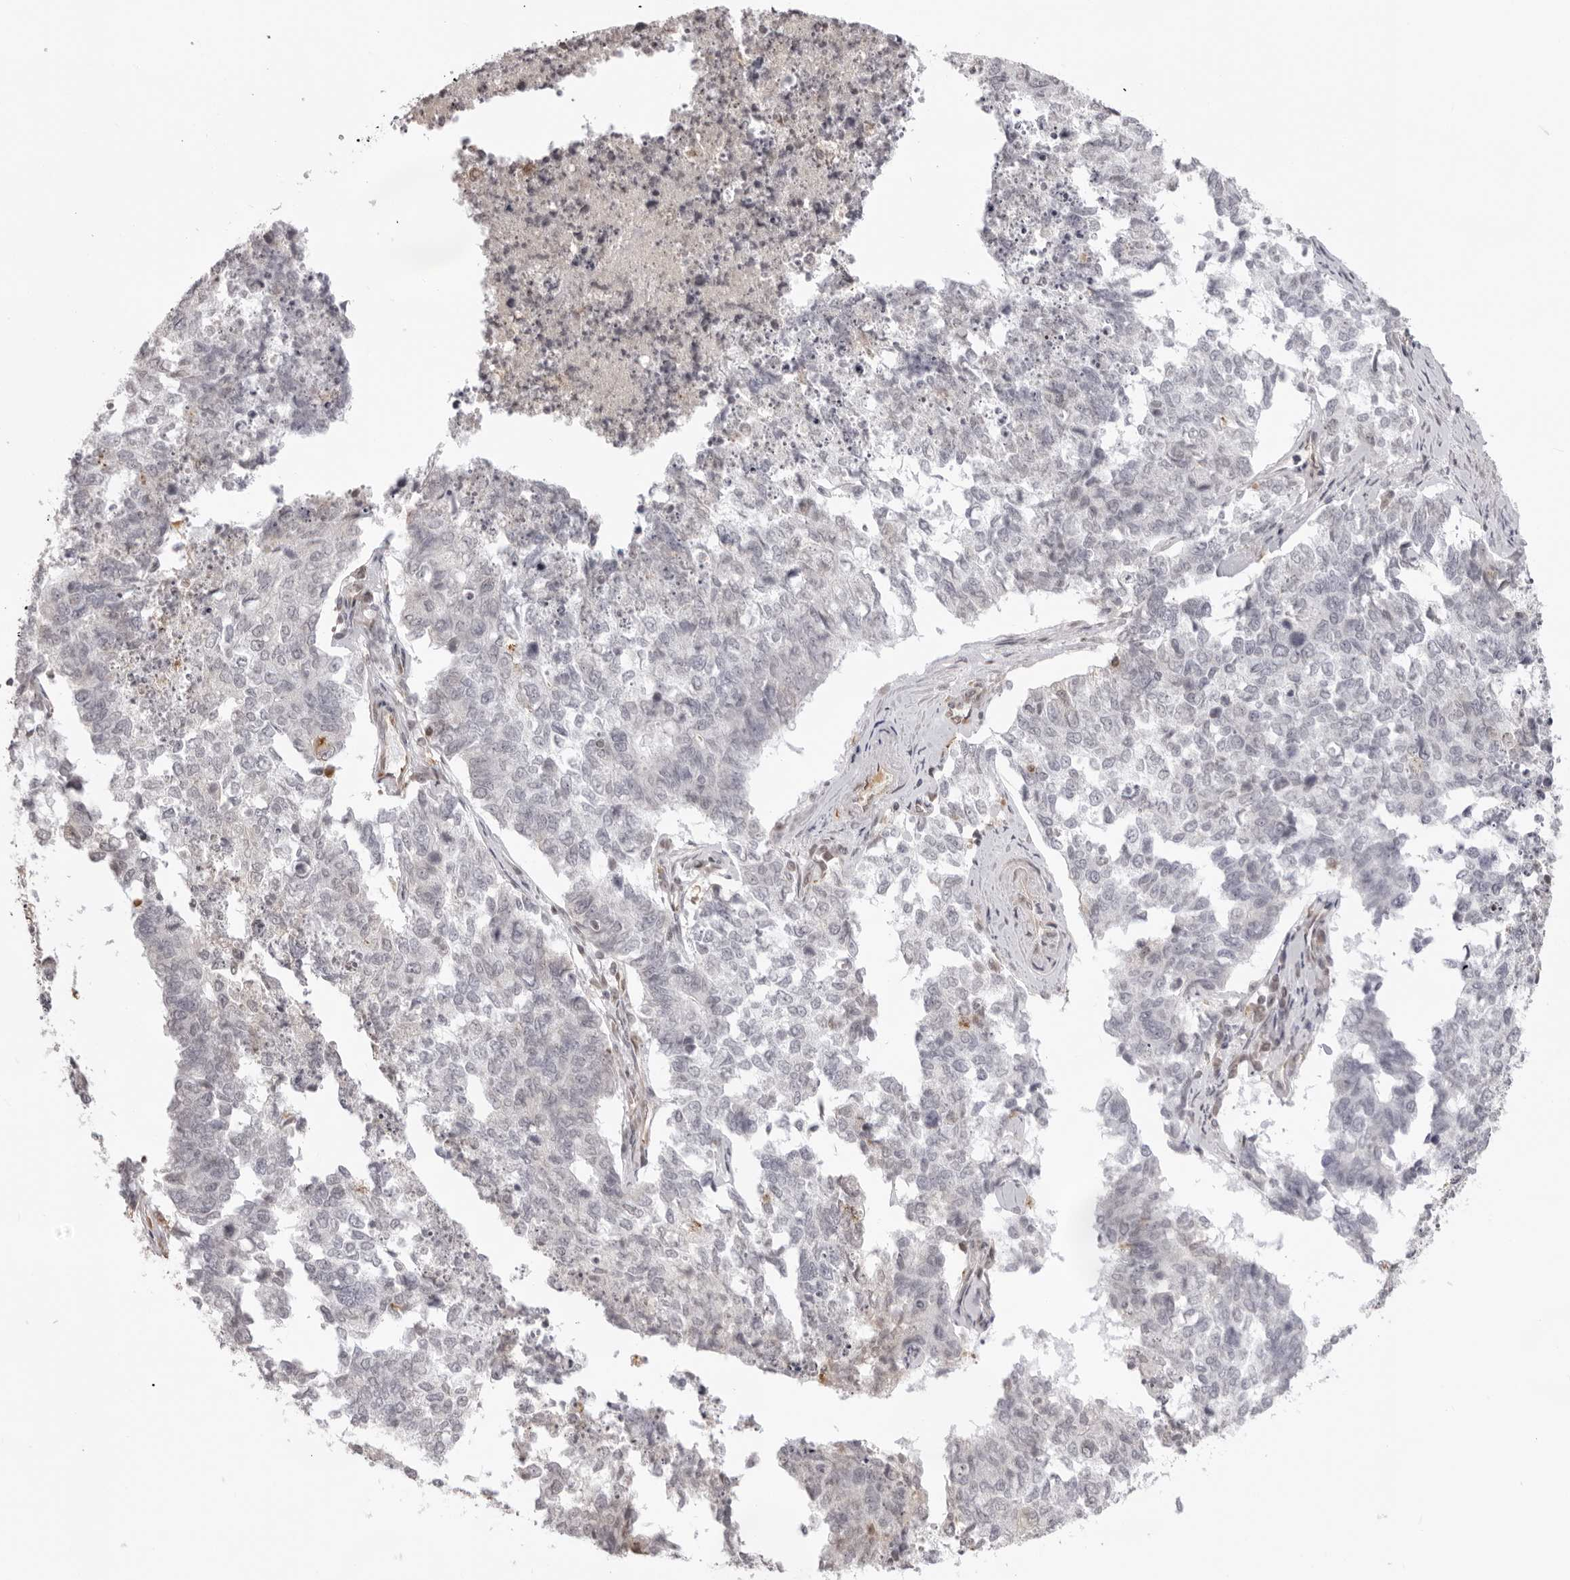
{"staining": {"intensity": "negative", "quantity": "none", "location": "none"}, "tissue": "cervical cancer", "cell_type": "Tumor cells", "image_type": "cancer", "snomed": [{"axis": "morphology", "description": "Squamous cell carcinoma, NOS"}, {"axis": "topography", "description": "Cervix"}], "caption": "This is a micrograph of immunohistochemistry (IHC) staining of cervical cancer (squamous cell carcinoma), which shows no expression in tumor cells. Nuclei are stained in blue.", "gene": "DYNLT5", "patient": {"sex": "female", "age": 63}}